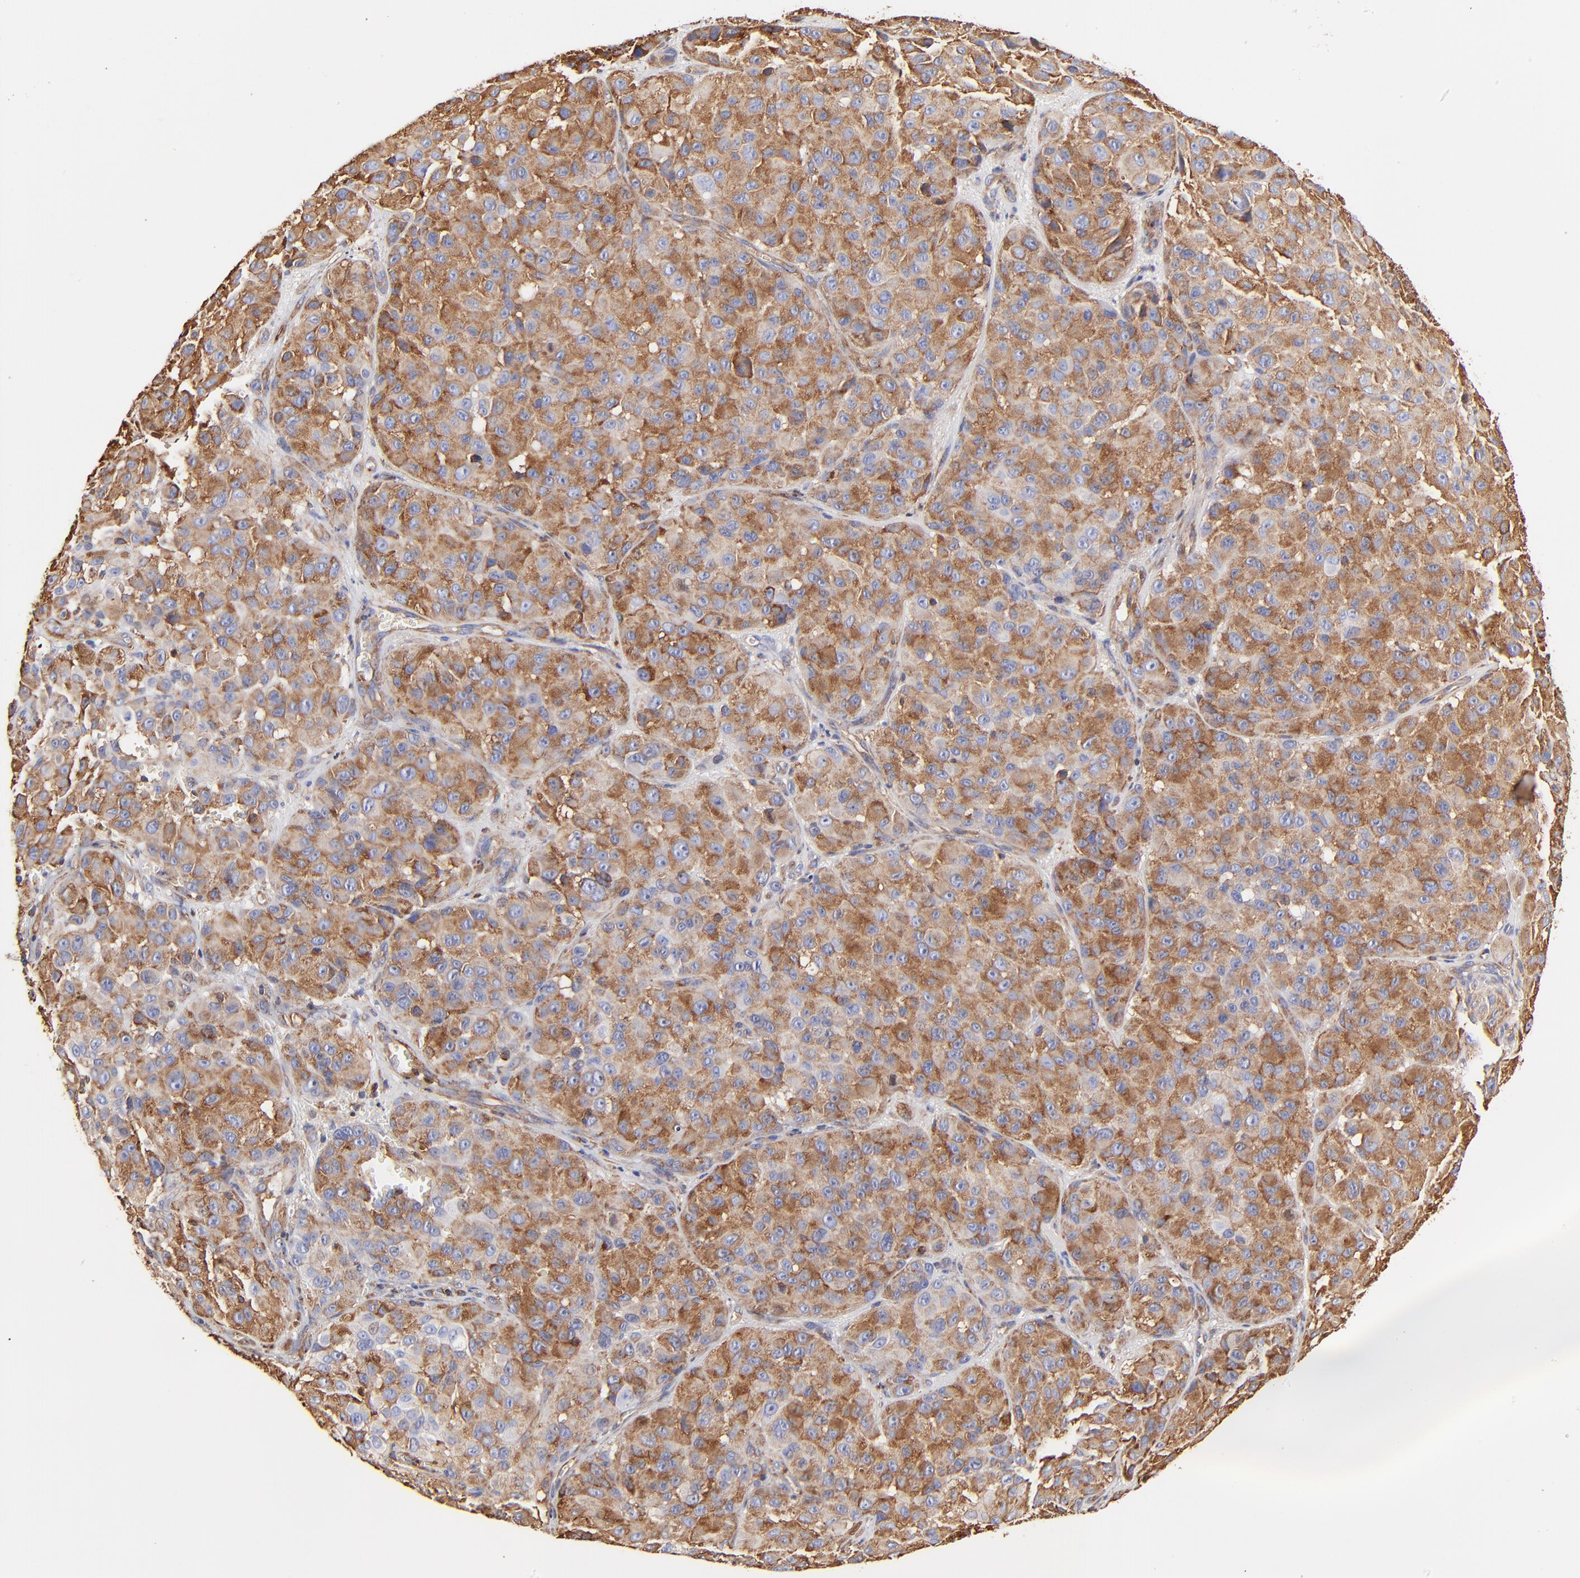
{"staining": {"intensity": "strong", "quantity": ">75%", "location": "cytoplasmic/membranous"}, "tissue": "melanoma", "cell_type": "Tumor cells", "image_type": "cancer", "snomed": [{"axis": "morphology", "description": "Malignant melanoma, NOS"}, {"axis": "topography", "description": "Skin"}], "caption": "This is an image of immunohistochemistry (IHC) staining of melanoma, which shows strong expression in the cytoplasmic/membranous of tumor cells.", "gene": "FLNA", "patient": {"sex": "female", "age": 21}}